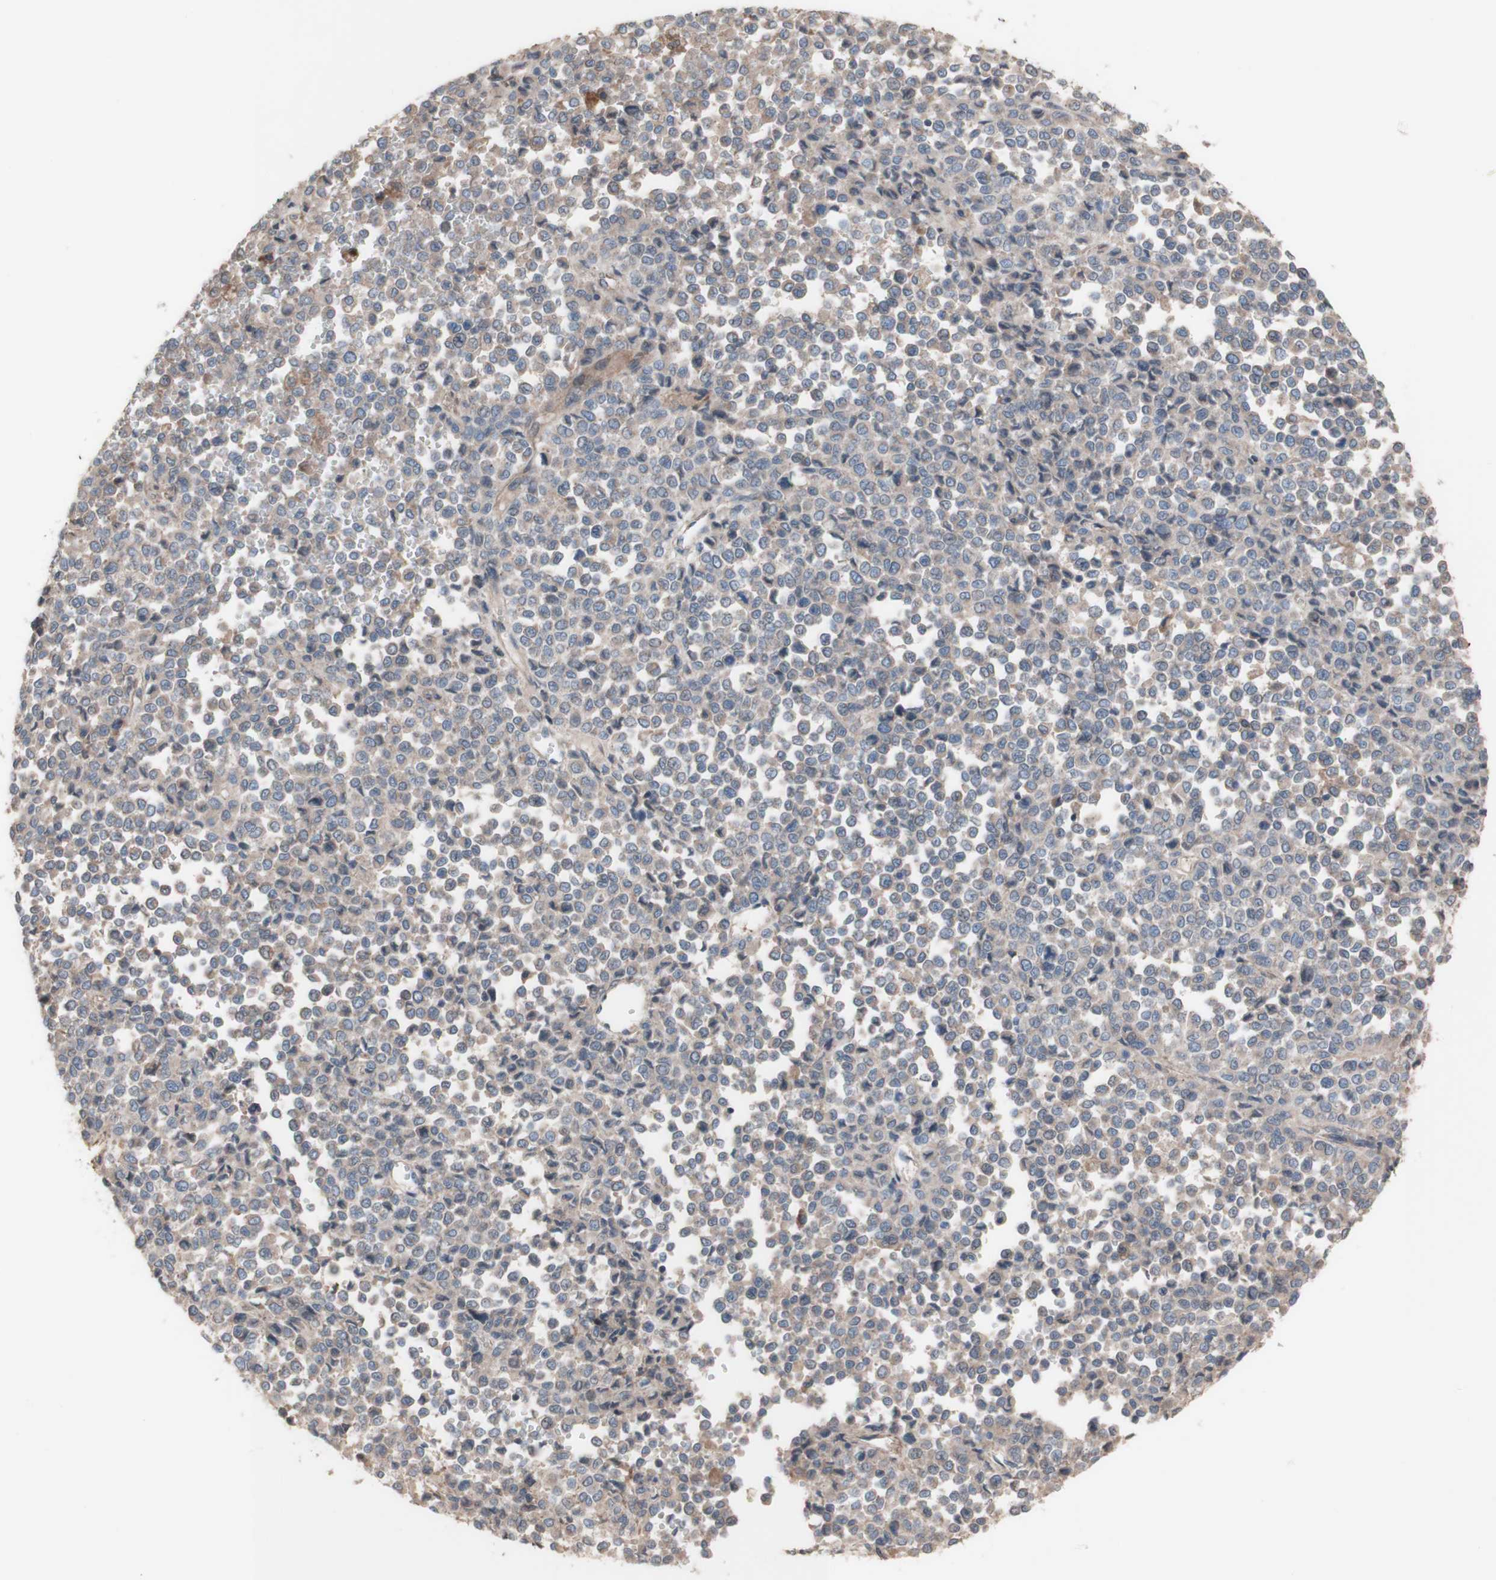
{"staining": {"intensity": "weak", "quantity": ">75%", "location": "cytoplasmic/membranous"}, "tissue": "melanoma", "cell_type": "Tumor cells", "image_type": "cancer", "snomed": [{"axis": "morphology", "description": "Malignant melanoma, Metastatic site"}, {"axis": "topography", "description": "Pancreas"}], "caption": "This is an image of immunohistochemistry (IHC) staining of melanoma, which shows weak expression in the cytoplasmic/membranous of tumor cells.", "gene": "COPB1", "patient": {"sex": "female", "age": 30}}